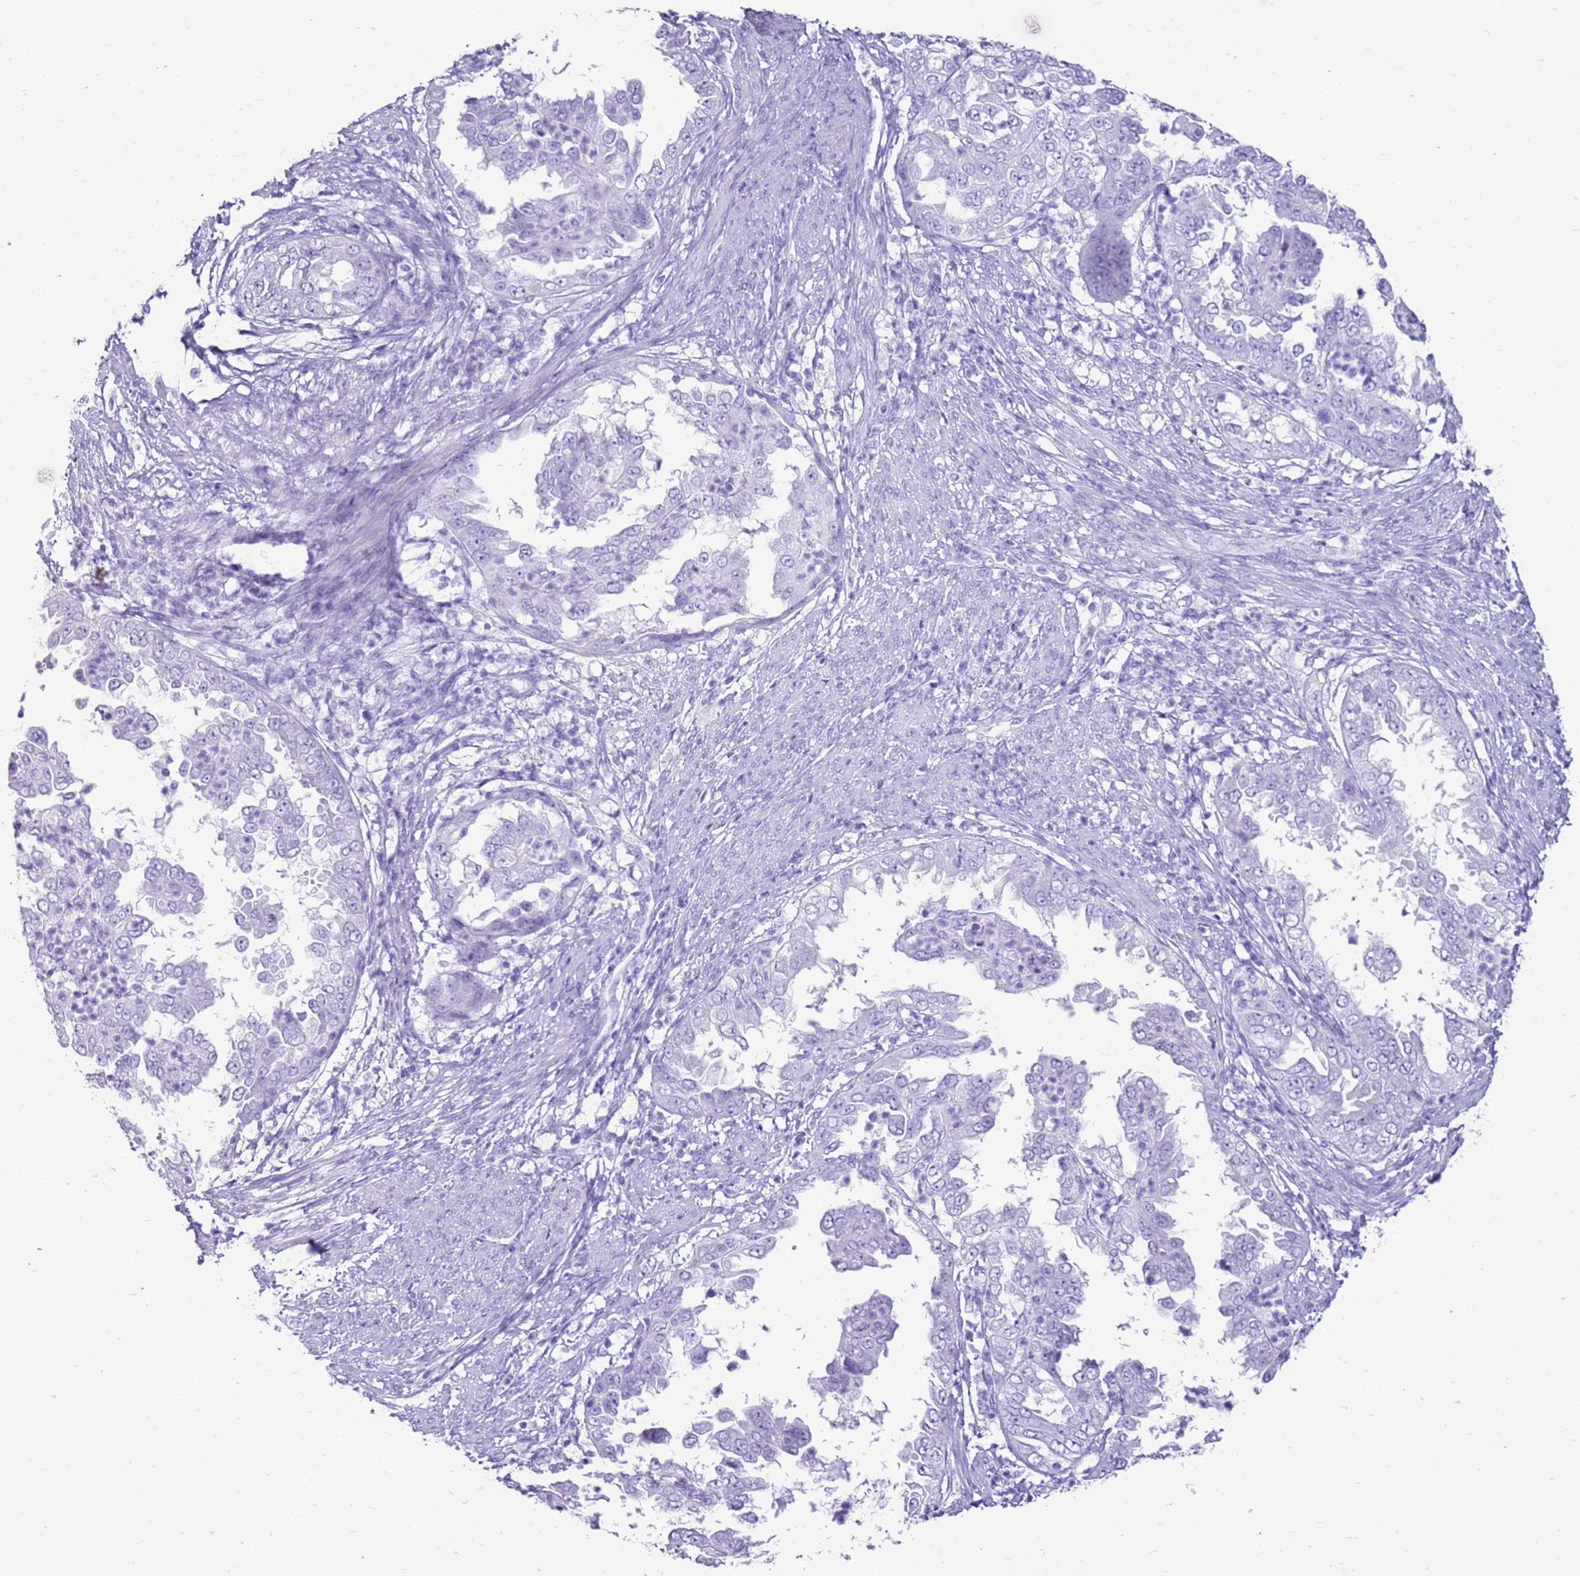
{"staining": {"intensity": "negative", "quantity": "none", "location": "none"}, "tissue": "endometrial cancer", "cell_type": "Tumor cells", "image_type": "cancer", "snomed": [{"axis": "morphology", "description": "Adenocarcinoma, NOS"}, {"axis": "topography", "description": "Endometrium"}], "caption": "Immunohistochemistry image of neoplastic tissue: human adenocarcinoma (endometrial) stained with DAB (3,3'-diaminobenzidine) displays no significant protein staining in tumor cells.", "gene": "CA8", "patient": {"sex": "female", "age": 85}}